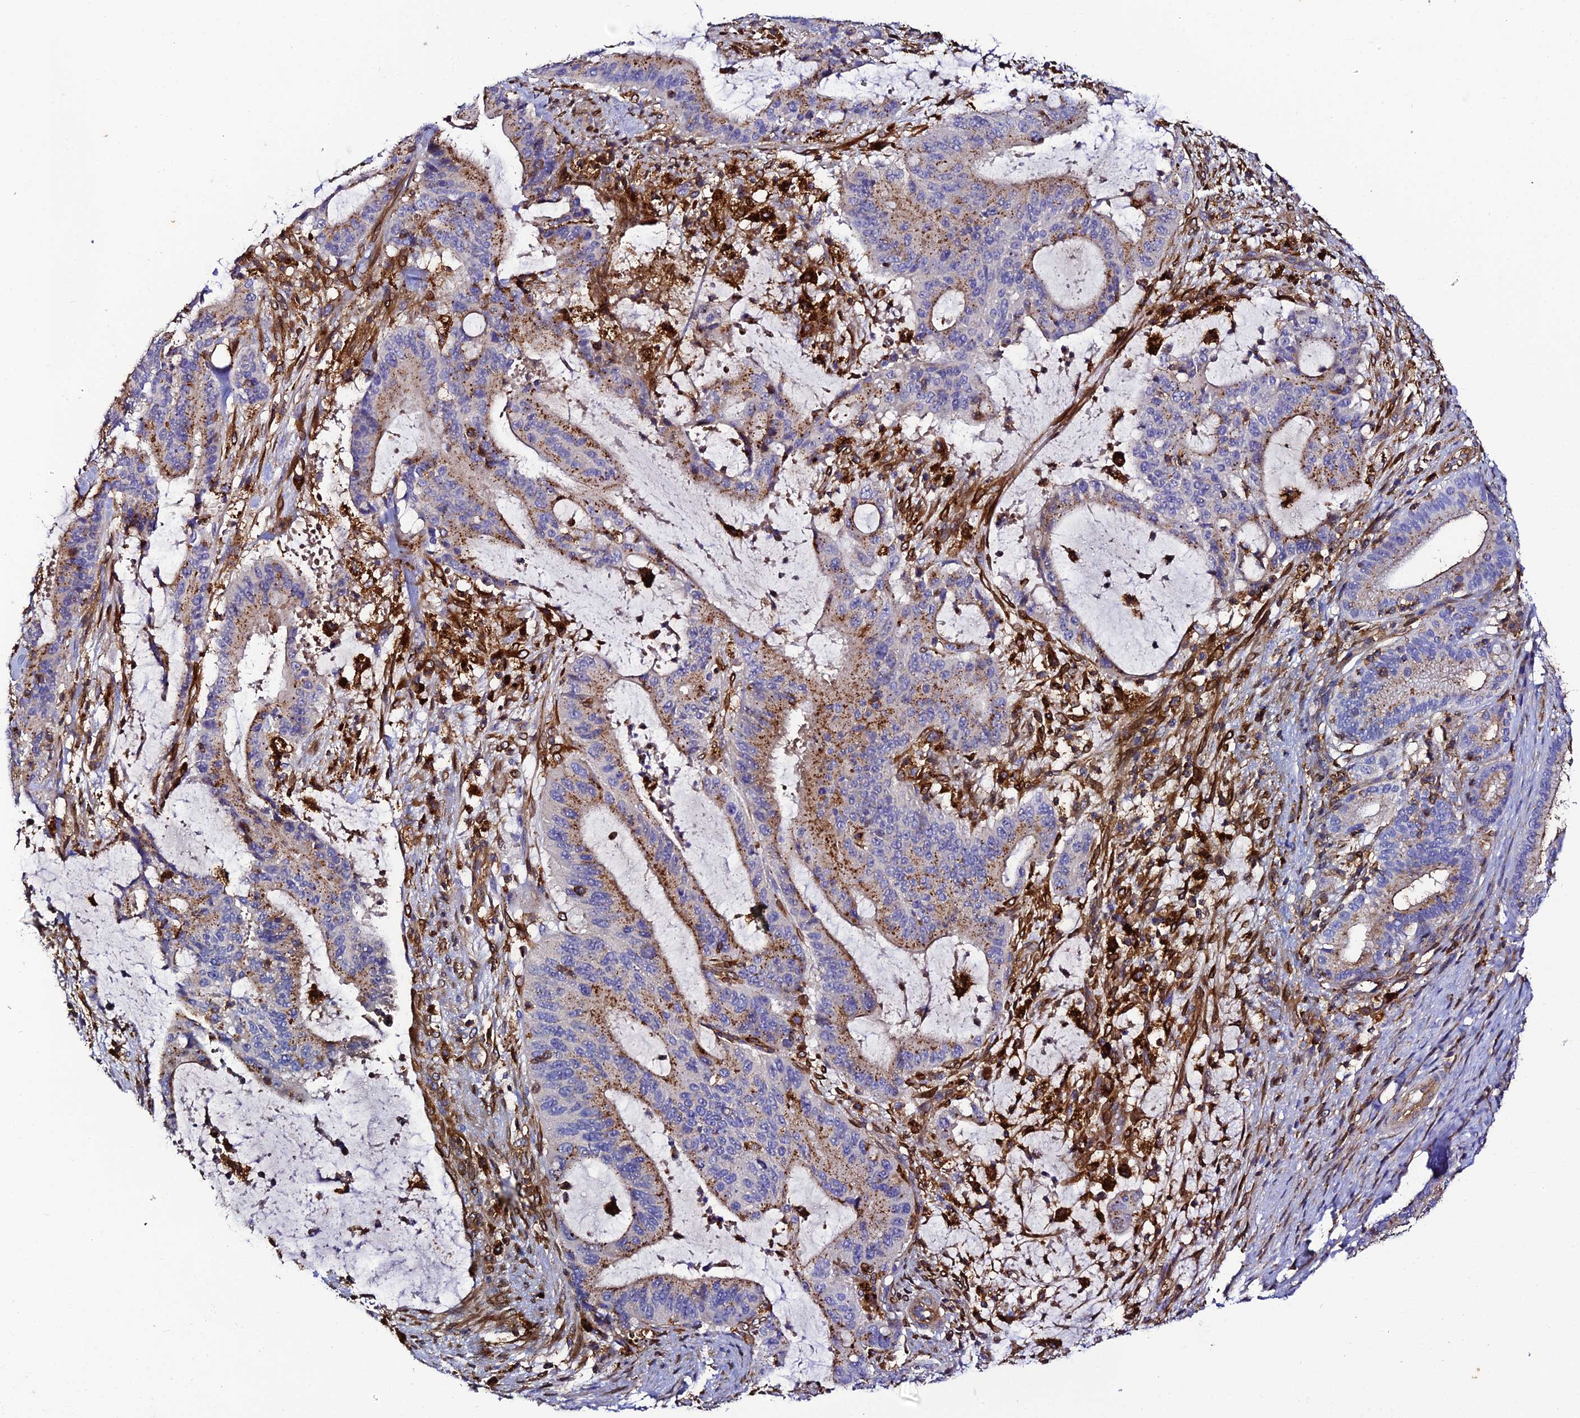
{"staining": {"intensity": "moderate", "quantity": "25%-75%", "location": "cytoplasmic/membranous"}, "tissue": "liver cancer", "cell_type": "Tumor cells", "image_type": "cancer", "snomed": [{"axis": "morphology", "description": "Normal tissue, NOS"}, {"axis": "morphology", "description": "Cholangiocarcinoma"}, {"axis": "topography", "description": "Liver"}, {"axis": "topography", "description": "Peripheral nerve tissue"}], "caption": "This histopathology image shows cholangiocarcinoma (liver) stained with immunohistochemistry (IHC) to label a protein in brown. The cytoplasmic/membranous of tumor cells show moderate positivity for the protein. Nuclei are counter-stained blue.", "gene": "TRPV2", "patient": {"sex": "female", "age": 73}}